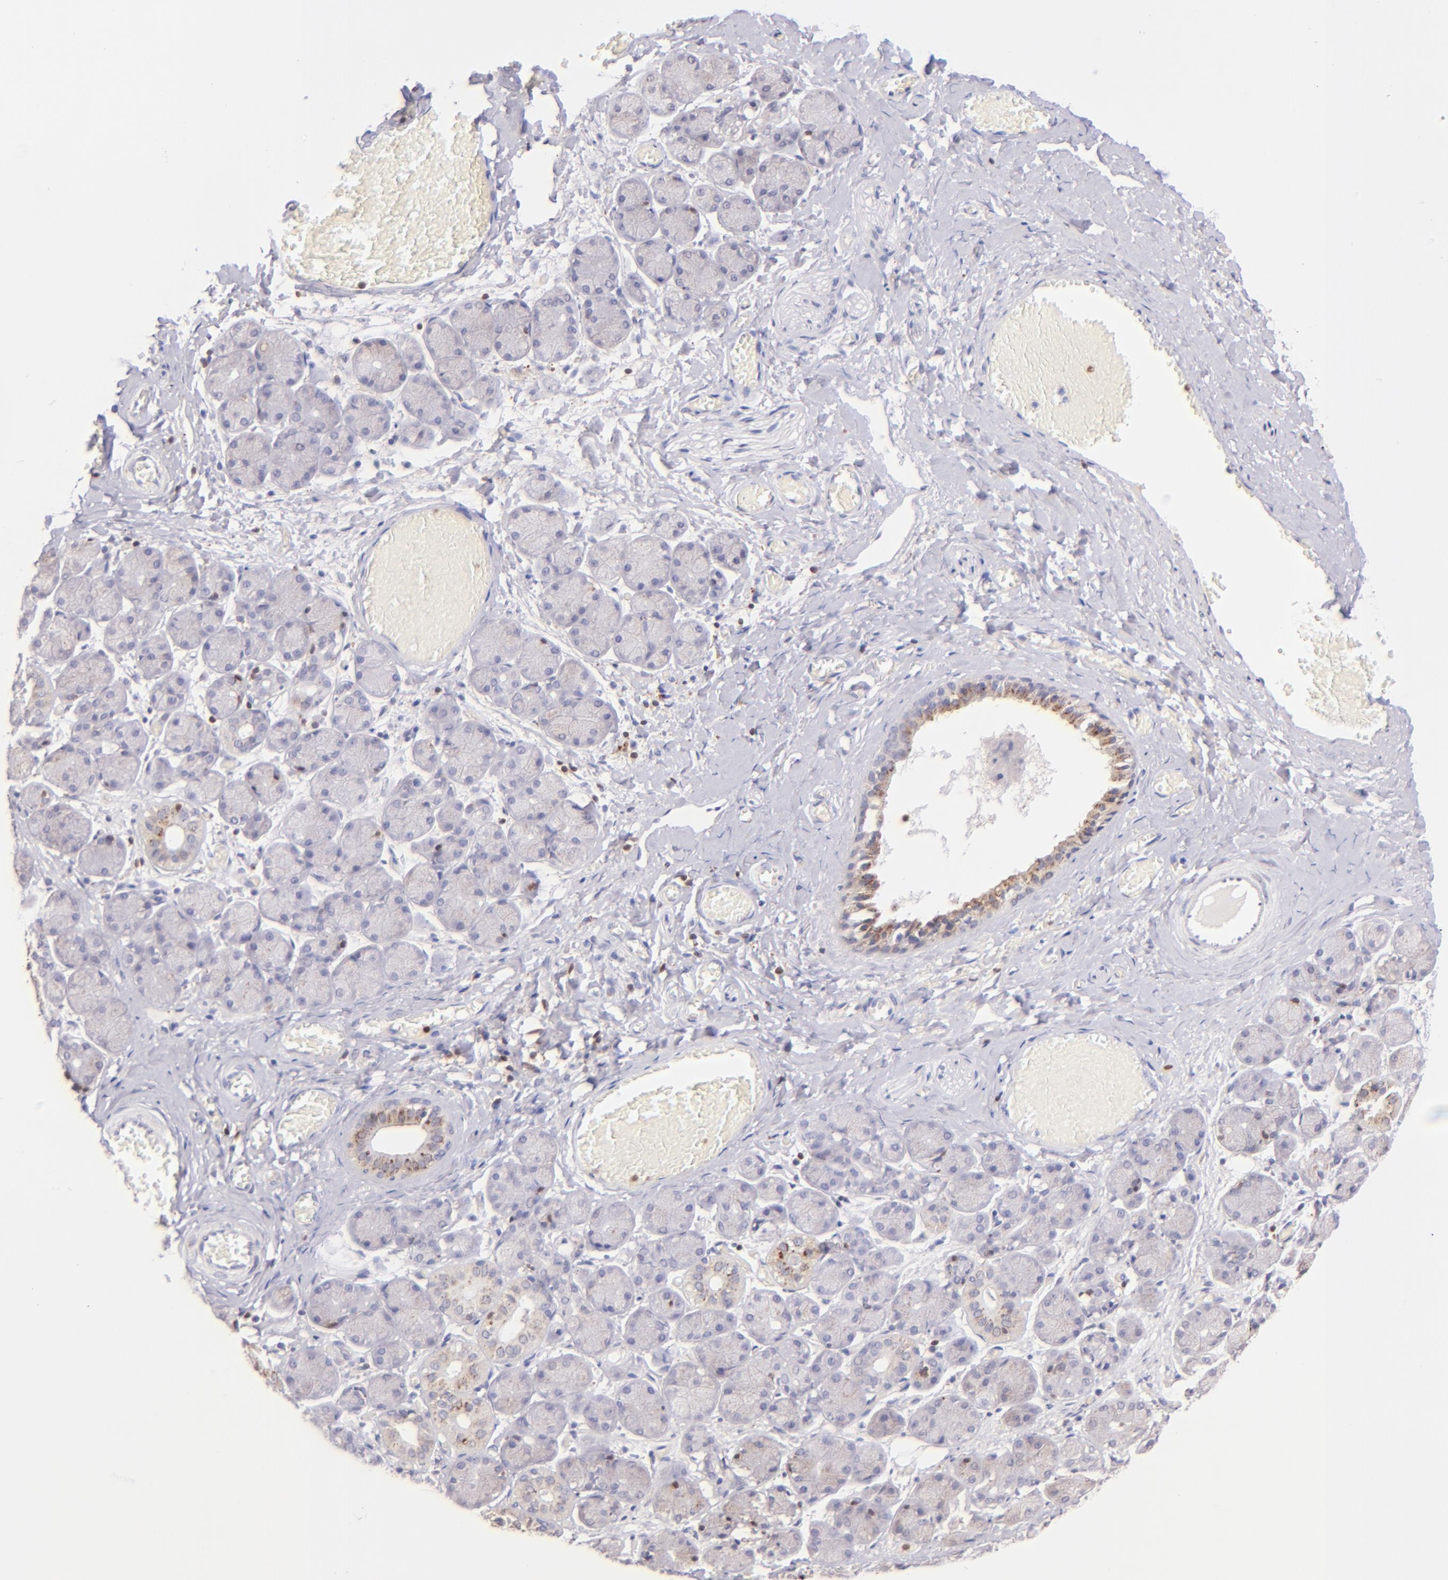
{"staining": {"intensity": "moderate", "quantity": "<25%", "location": "cytoplasmic/membranous"}, "tissue": "salivary gland", "cell_type": "Glandular cells", "image_type": "normal", "snomed": [{"axis": "morphology", "description": "Normal tissue, NOS"}, {"axis": "topography", "description": "Salivary gland"}], "caption": "Immunohistochemical staining of unremarkable human salivary gland displays <25% levels of moderate cytoplasmic/membranous protein staining in approximately <25% of glandular cells.", "gene": "ZAP70", "patient": {"sex": "female", "age": 24}}